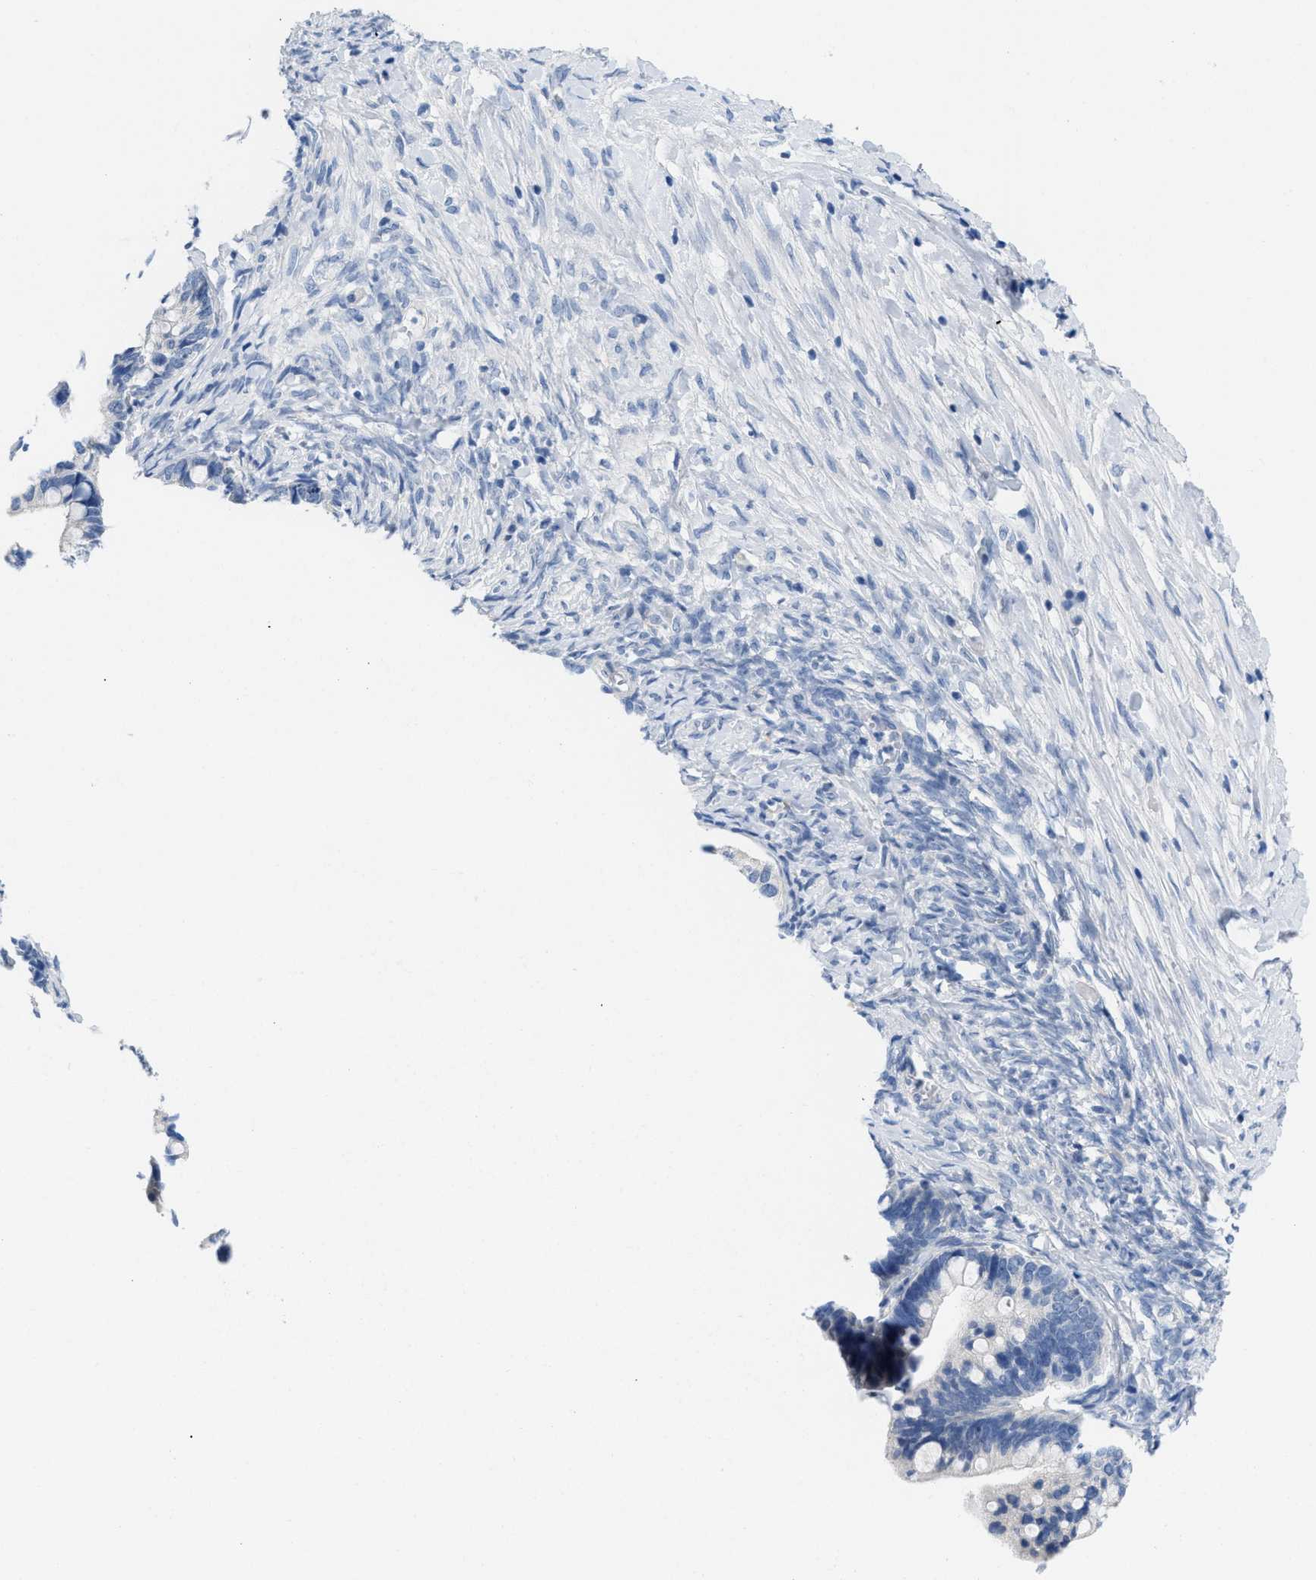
{"staining": {"intensity": "negative", "quantity": "none", "location": "none"}, "tissue": "ovarian cancer", "cell_type": "Tumor cells", "image_type": "cancer", "snomed": [{"axis": "morphology", "description": "Cystadenocarcinoma, serous, NOS"}, {"axis": "topography", "description": "Ovary"}], "caption": "Immunohistochemistry (IHC) of human ovarian serous cystadenocarcinoma exhibits no expression in tumor cells. (Stains: DAB IHC with hematoxylin counter stain, Microscopy: brightfield microscopy at high magnification).", "gene": "PYY", "patient": {"sex": "female", "age": 56}}